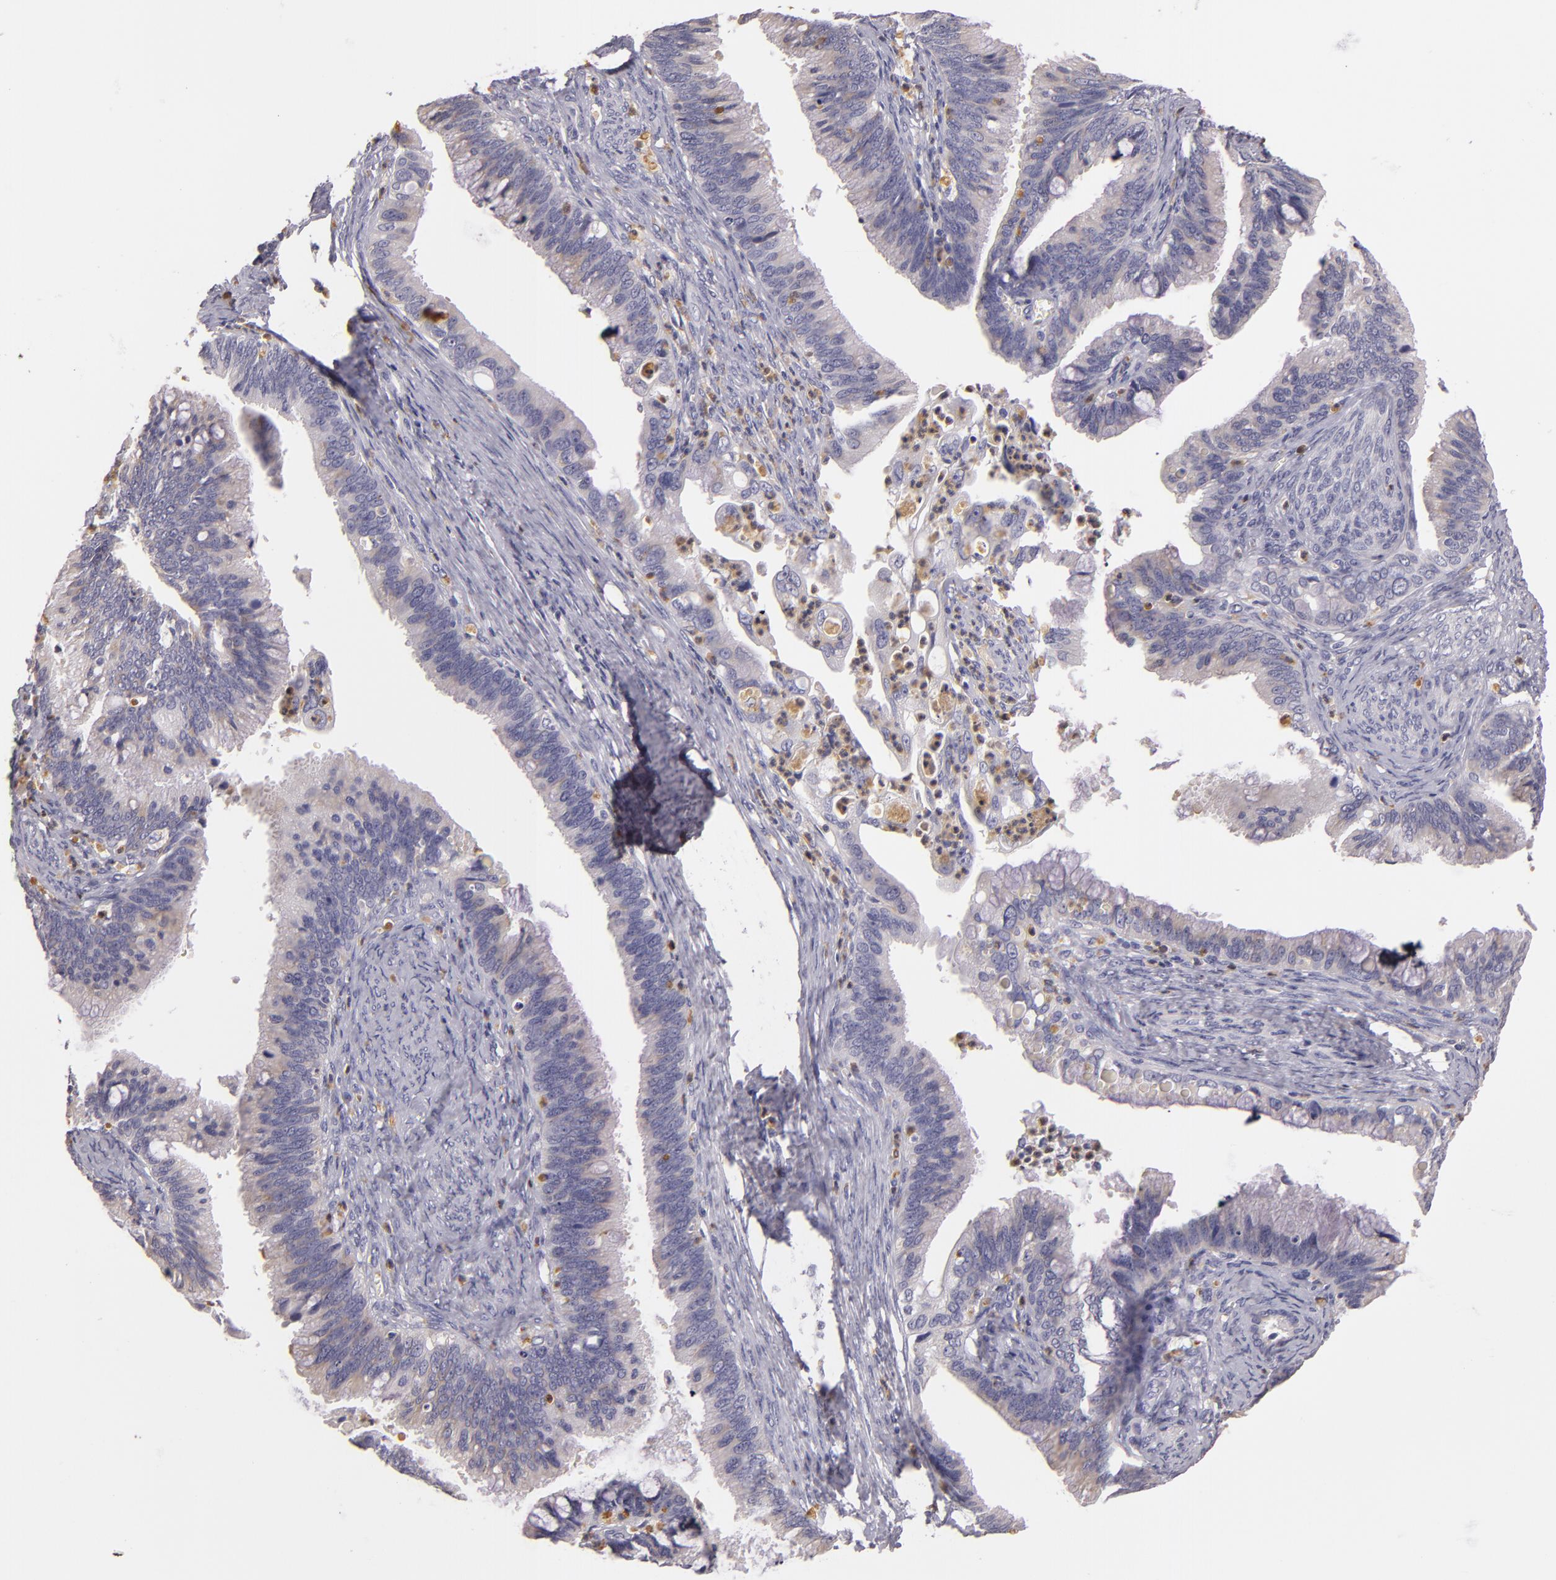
{"staining": {"intensity": "moderate", "quantity": "<25%", "location": "cytoplasmic/membranous"}, "tissue": "cervical cancer", "cell_type": "Tumor cells", "image_type": "cancer", "snomed": [{"axis": "morphology", "description": "Adenocarcinoma, NOS"}, {"axis": "topography", "description": "Cervix"}], "caption": "Immunohistochemical staining of human cervical adenocarcinoma reveals low levels of moderate cytoplasmic/membranous protein positivity in approximately <25% of tumor cells.", "gene": "TLR8", "patient": {"sex": "female", "age": 47}}